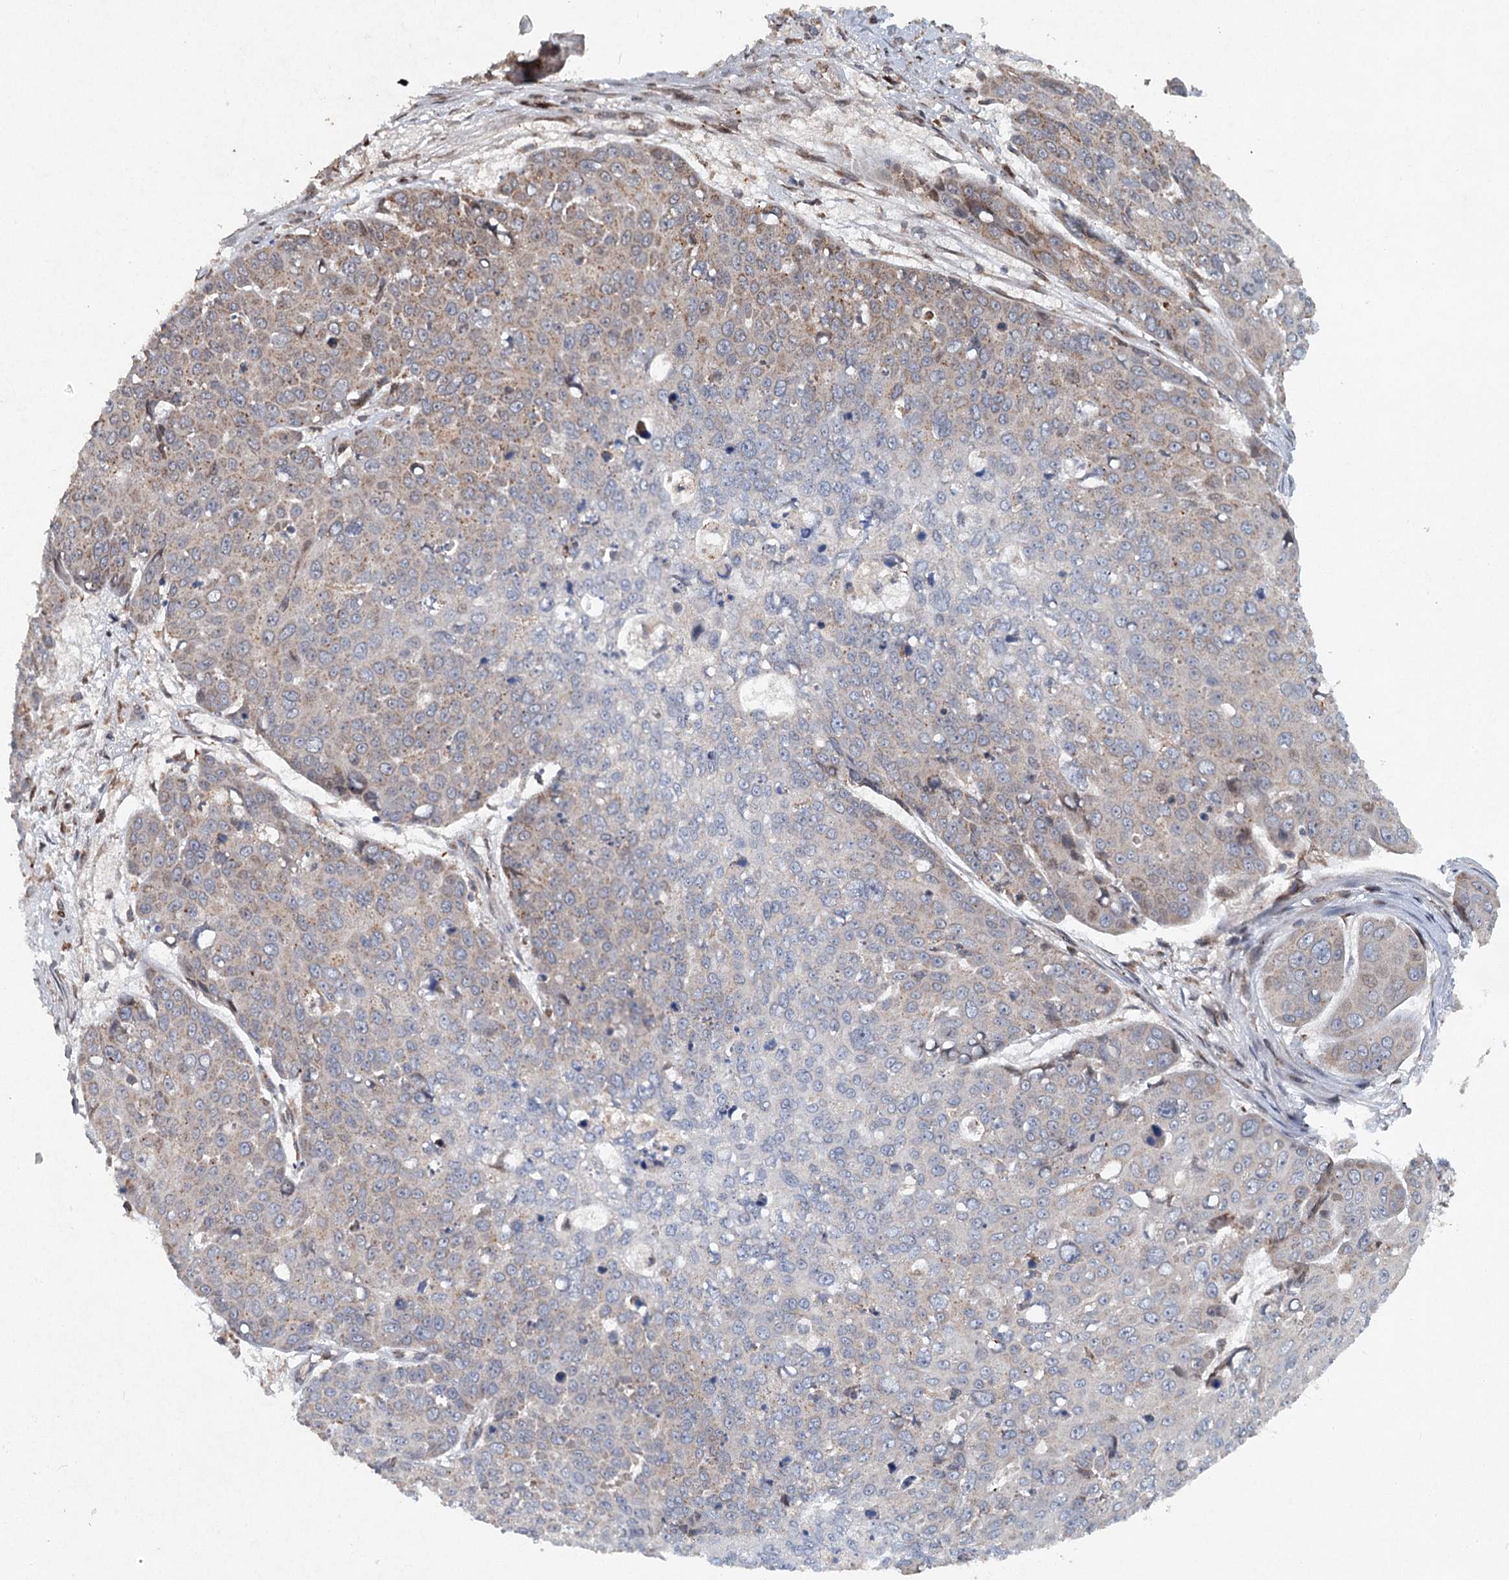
{"staining": {"intensity": "weak", "quantity": "<25%", "location": "cytoplasmic/membranous"}, "tissue": "skin cancer", "cell_type": "Tumor cells", "image_type": "cancer", "snomed": [{"axis": "morphology", "description": "Squamous cell carcinoma, NOS"}, {"axis": "topography", "description": "Skin"}], "caption": "High magnification brightfield microscopy of squamous cell carcinoma (skin) stained with DAB (brown) and counterstained with hematoxylin (blue): tumor cells show no significant positivity.", "gene": "SRPX2", "patient": {"sex": "male", "age": 71}}